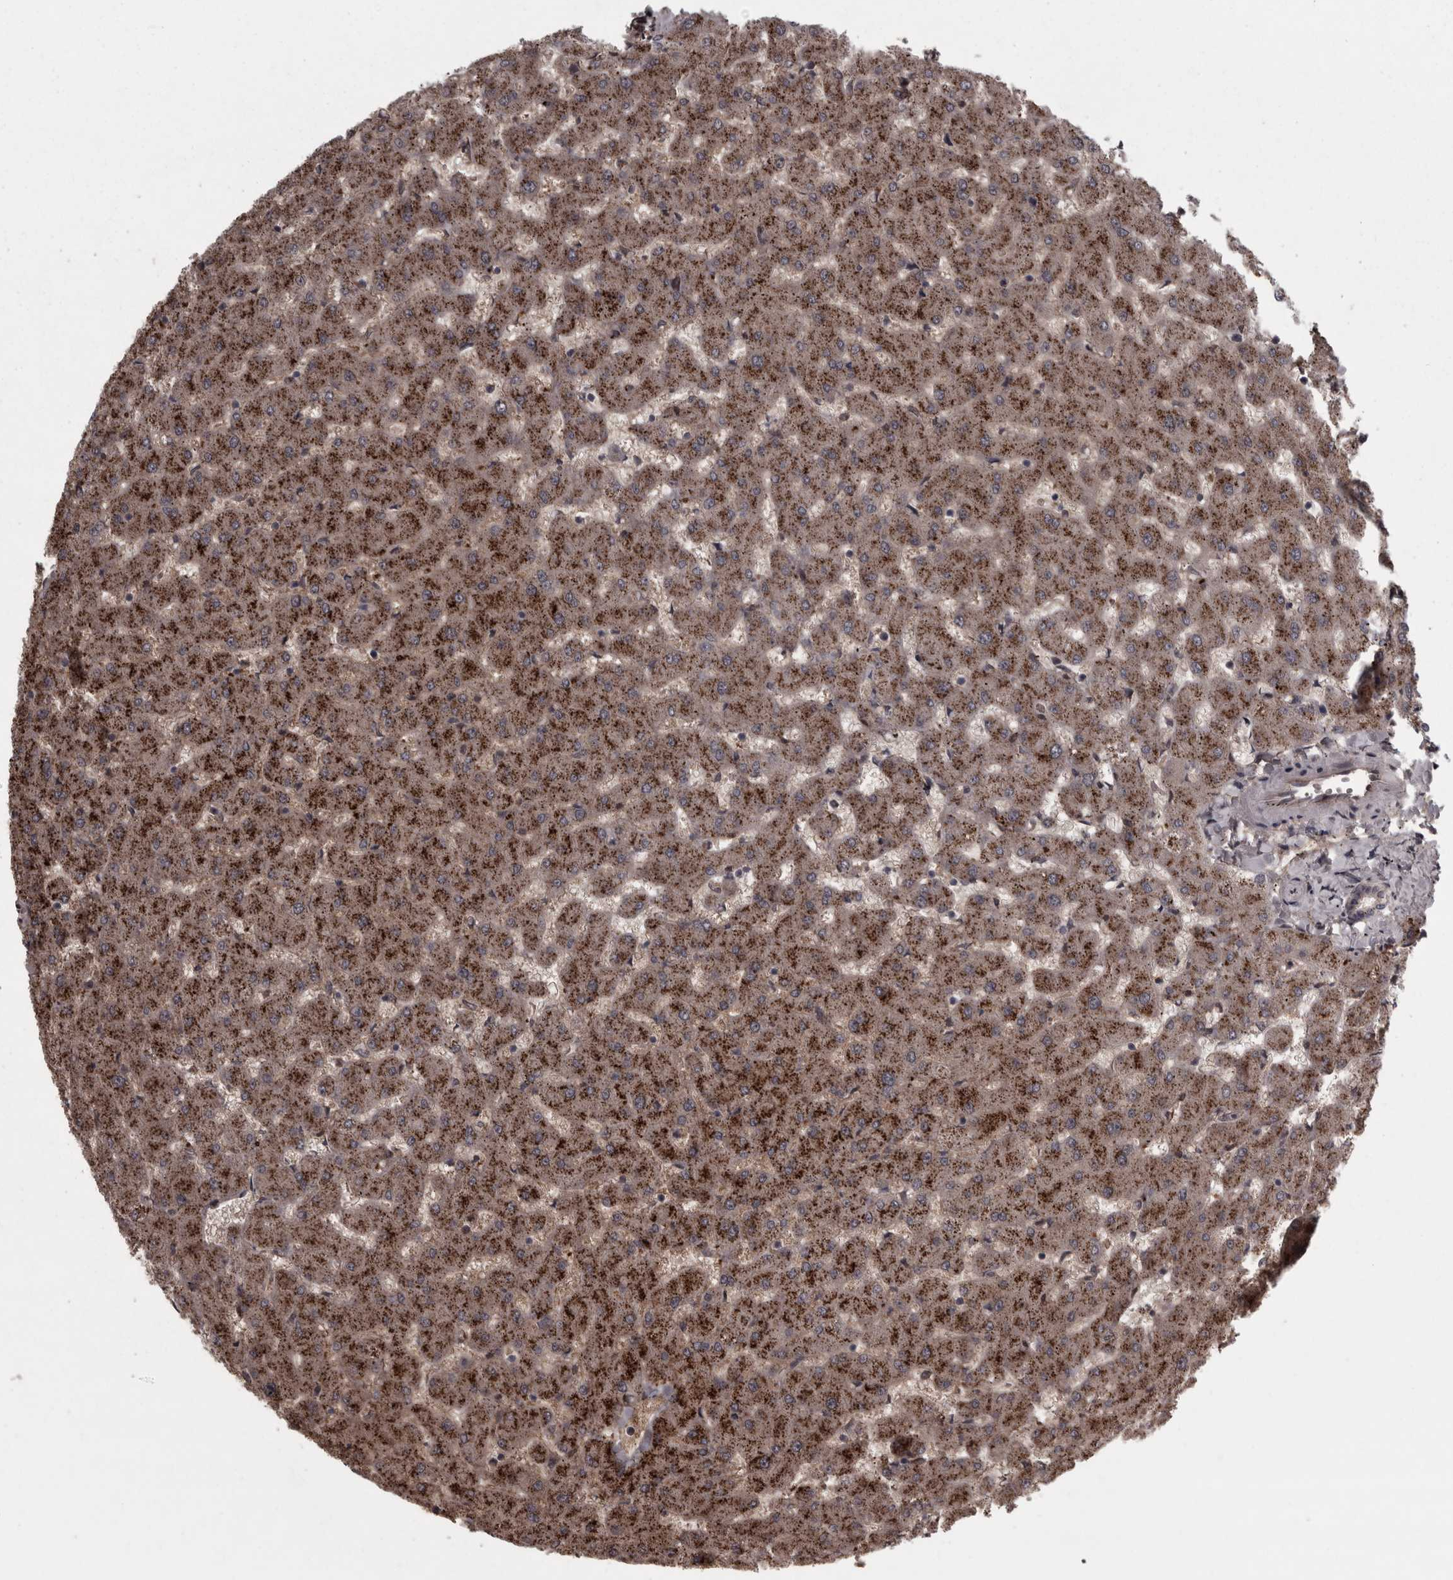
{"staining": {"intensity": "negative", "quantity": "none", "location": "none"}, "tissue": "liver", "cell_type": "Cholangiocytes", "image_type": "normal", "snomed": [{"axis": "morphology", "description": "Normal tissue, NOS"}, {"axis": "topography", "description": "Liver"}], "caption": "High power microscopy micrograph of an immunohistochemistry micrograph of benign liver, revealing no significant positivity in cholangiocytes.", "gene": "RSU1", "patient": {"sex": "female", "age": 63}}